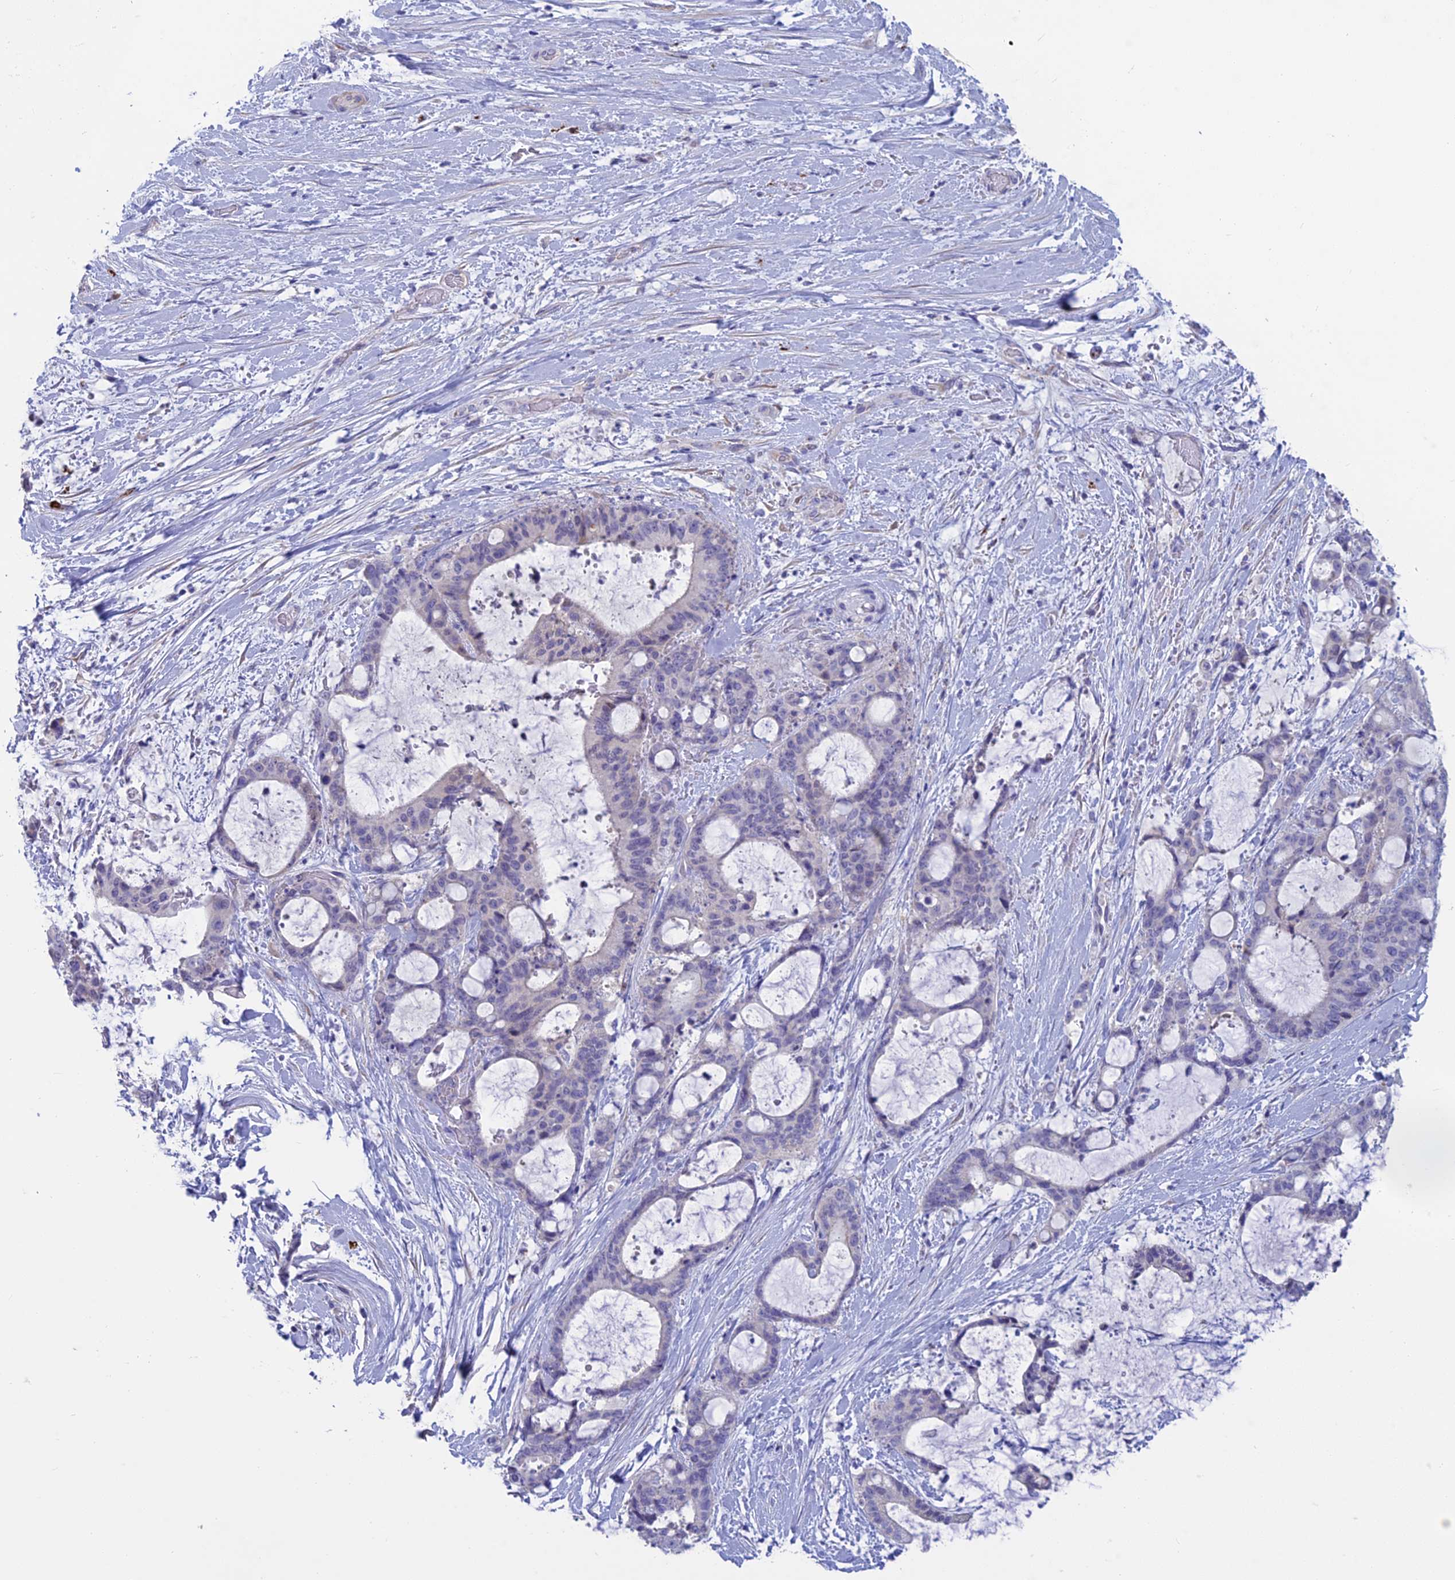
{"staining": {"intensity": "negative", "quantity": "none", "location": "none"}, "tissue": "liver cancer", "cell_type": "Tumor cells", "image_type": "cancer", "snomed": [{"axis": "morphology", "description": "Normal tissue, NOS"}, {"axis": "morphology", "description": "Cholangiocarcinoma"}, {"axis": "topography", "description": "Liver"}, {"axis": "topography", "description": "Peripheral nerve tissue"}], "caption": "Tumor cells are negative for protein expression in human liver cancer.", "gene": "XPO7", "patient": {"sex": "female", "age": 73}}